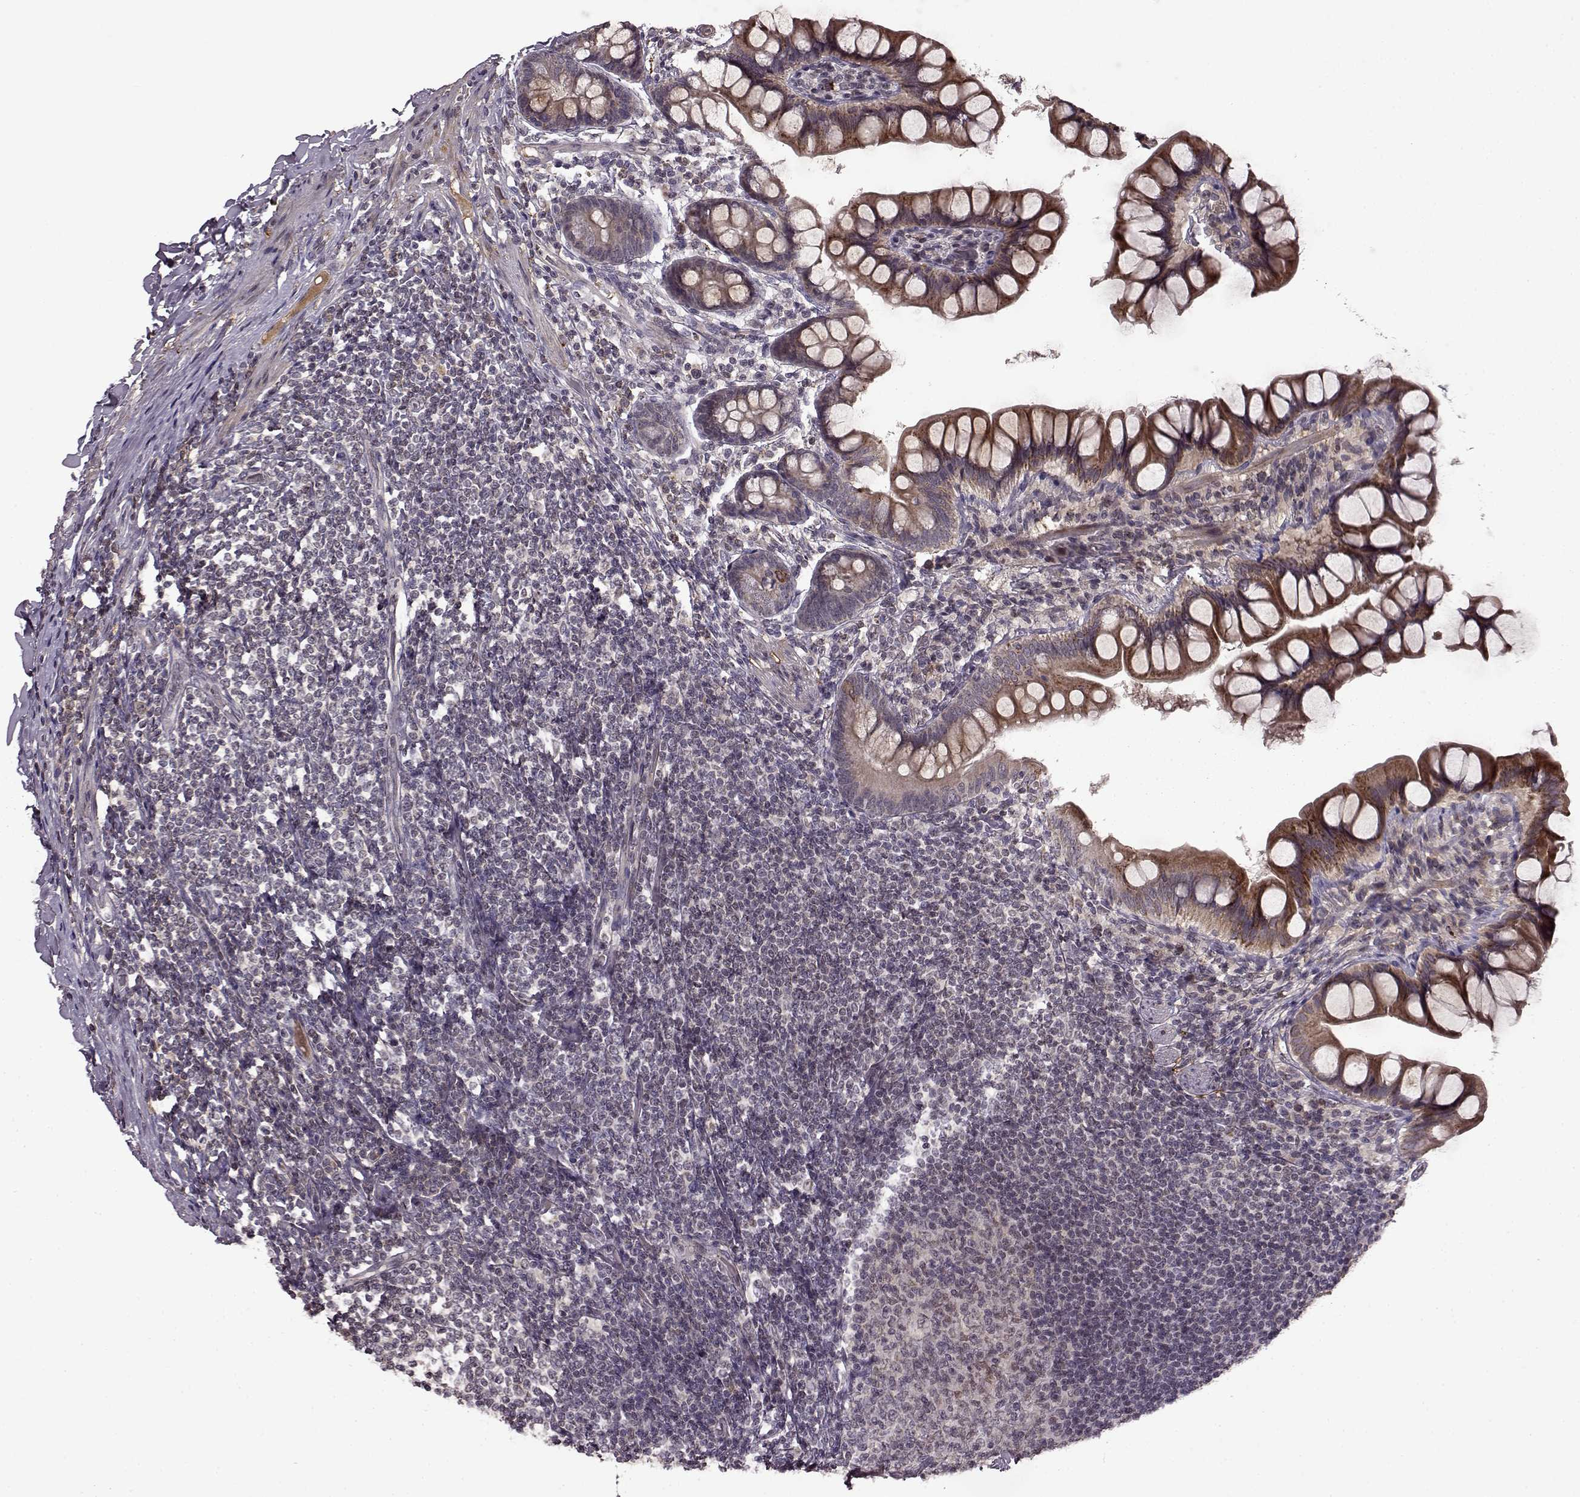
{"staining": {"intensity": "strong", "quantity": "<25%", "location": "cytoplasmic/membranous"}, "tissue": "small intestine", "cell_type": "Glandular cells", "image_type": "normal", "snomed": [{"axis": "morphology", "description": "Normal tissue, NOS"}, {"axis": "topography", "description": "Small intestine"}], "caption": "Immunohistochemical staining of normal human small intestine reveals <25% levels of strong cytoplasmic/membranous protein expression in about <25% of glandular cells.", "gene": "MAIP1", "patient": {"sex": "male", "age": 70}}